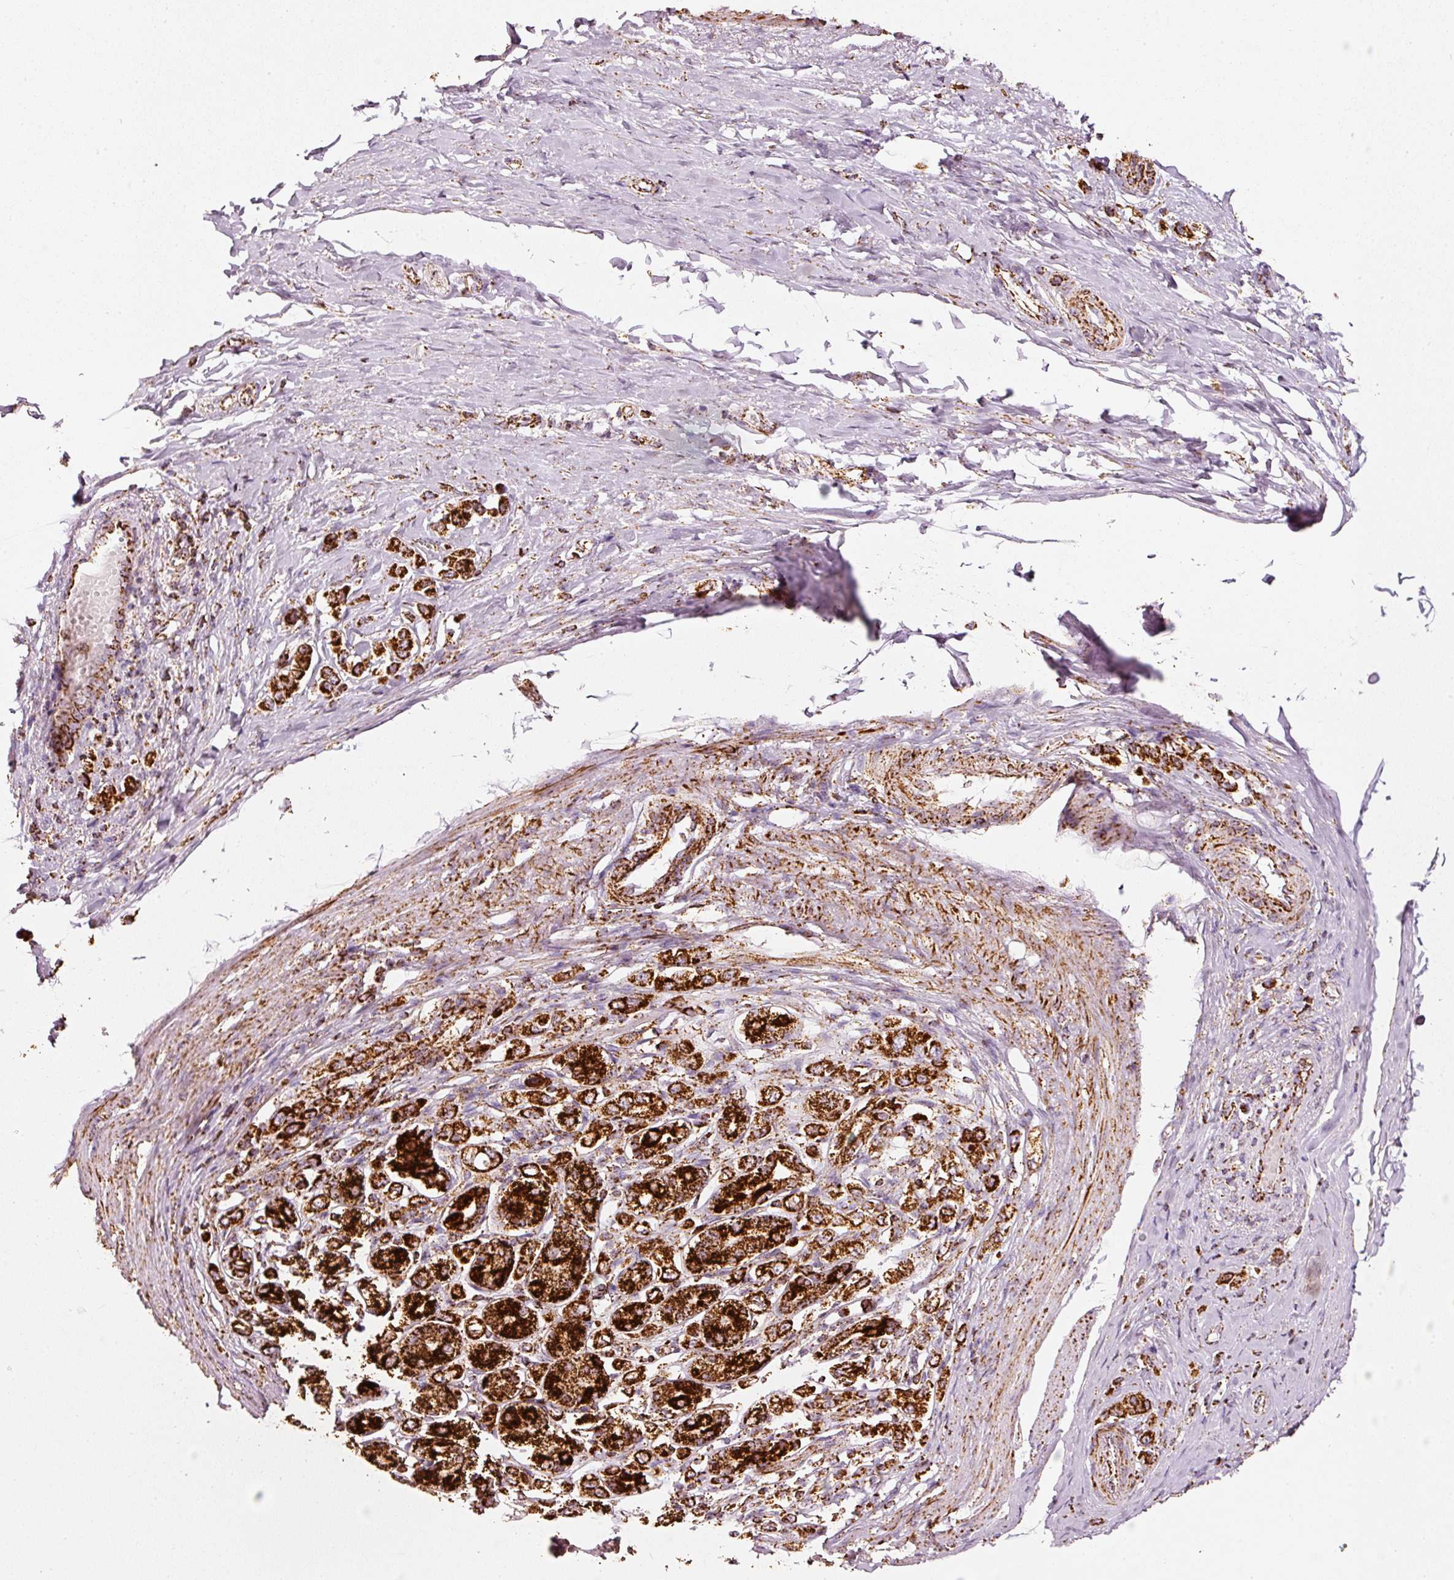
{"staining": {"intensity": "strong", "quantity": ">75%", "location": "cytoplasmic/membranous"}, "tissue": "stomach cancer", "cell_type": "Tumor cells", "image_type": "cancer", "snomed": [{"axis": "morphology", "description": "Adenocarcinoma, NOS"}, {"axis": "topography", "description": "Stomach"}], "caption": "A high-resolution histopathology image shows immunohistochemistry staining of stomach cancer, which exhibits strong cytoplasmic/membranous staining in about >75% of tumor cells.", "gene": "UQCRC1", "patient": {"sex": "female", "age": 65}}